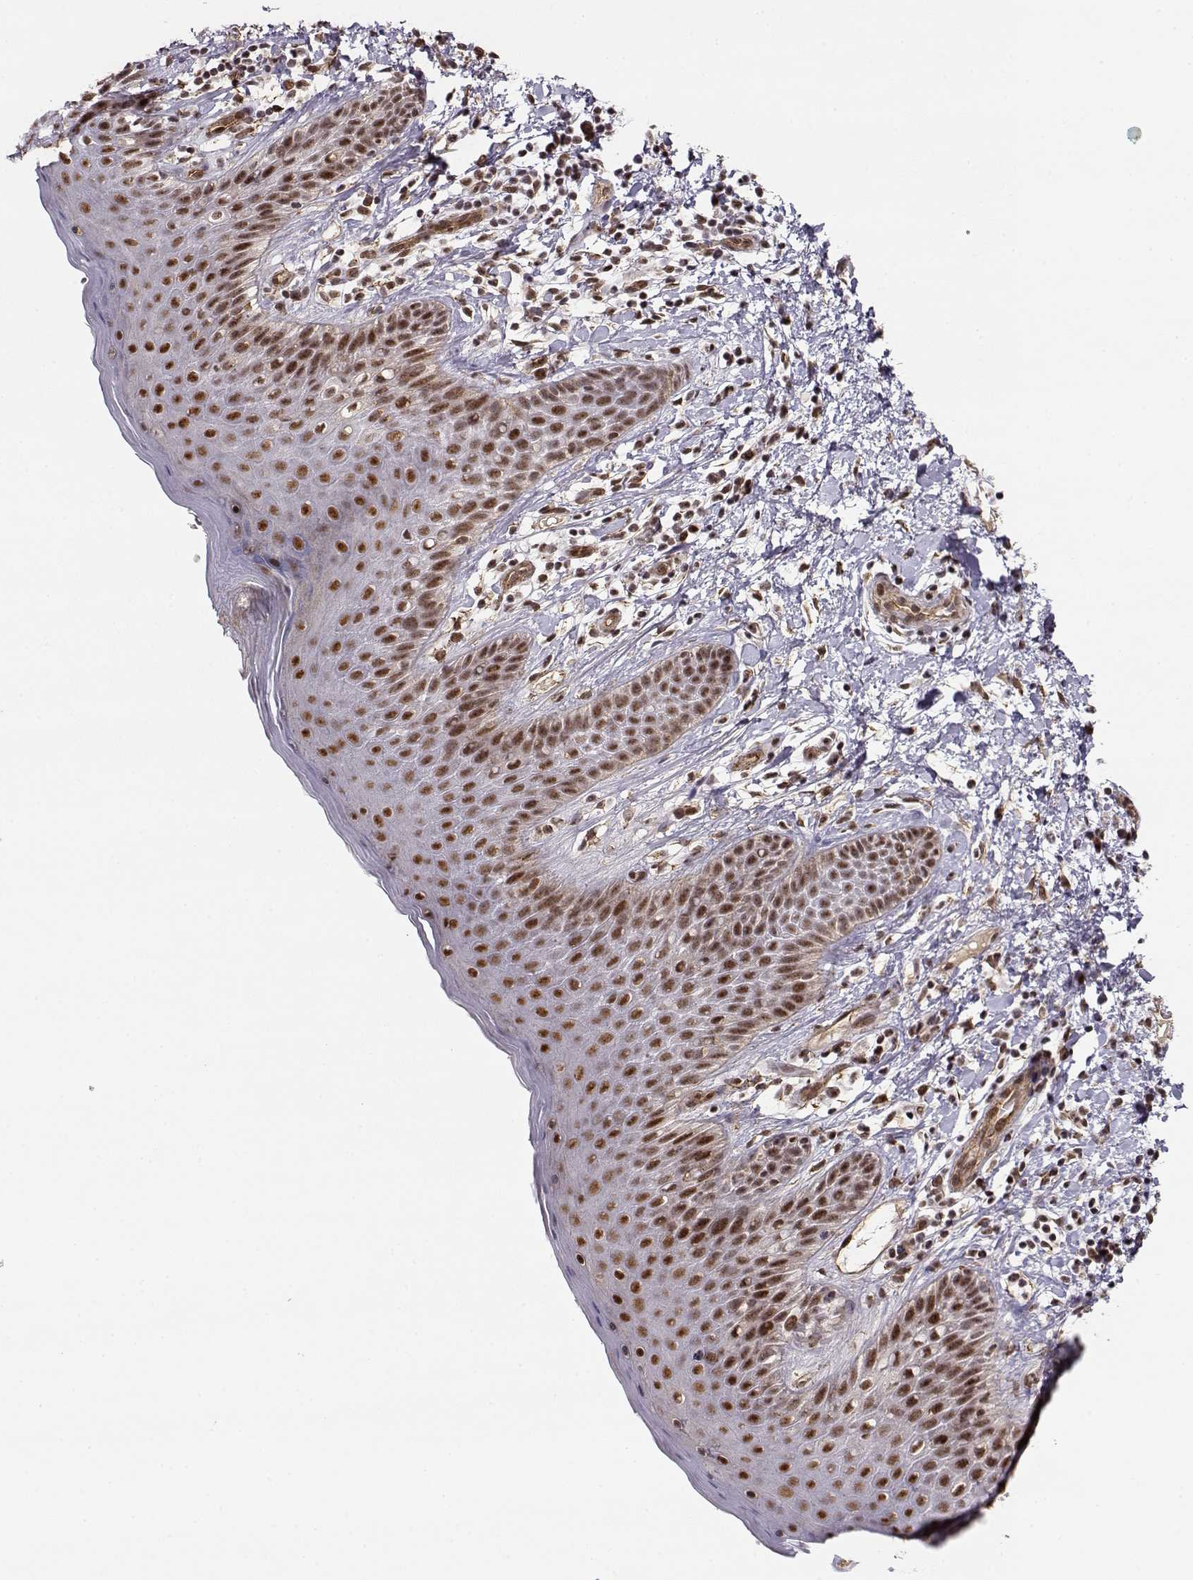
{"staining": {"intensity": "strong", "quantity": ">75%", "location": "nuclear"}, "tissue": "skin", "cell_type": "Epidermal cells", "image_type": "normal", "snomed": [{"axis": "morphology", "description": "Normal tissue, NOS"}, {"axis": "topography", "description": "Anal"}], "caption": "Epidermal cells exhibit high levels of strong nuclear expression in about >75% of cells in normal skin.", "gene": "CIR1", "patient": {"sex": "male", "age": 36}}